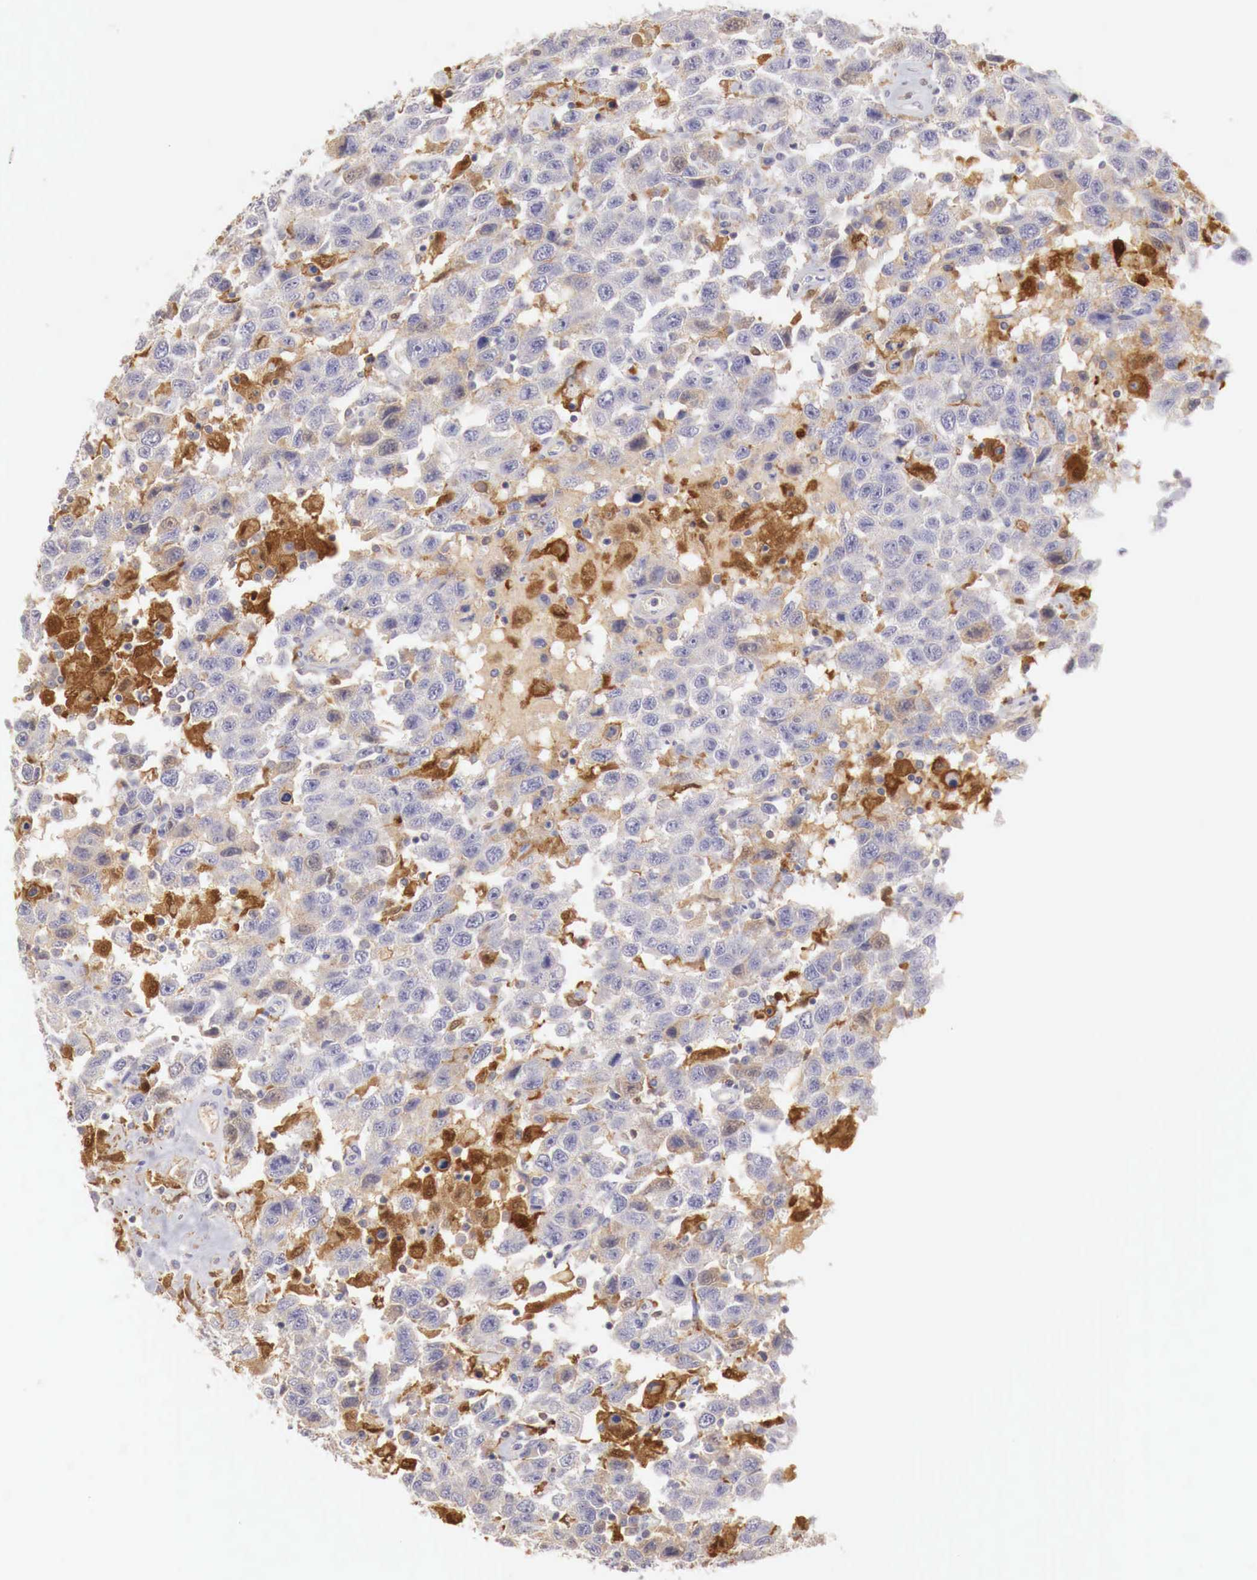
{"staining": {"intensity": "negative", "quantity": "none", "location": "none"}, "tissue": "testis cancer", "cell_type": "Tumor cells", "image_type": "cancer", "snomed": [{"axis": "morphology", "description": "Seminoma, NOS"}, {"axis": "topography", "description": "Testis"}], "caption": "Human testis seminoma stained for a protein using immunohistochemistry (IHC) demonstrates no staining in tumor cells.", "gene": "RENBP", "patient": {"sex": "male", "age": 41}}